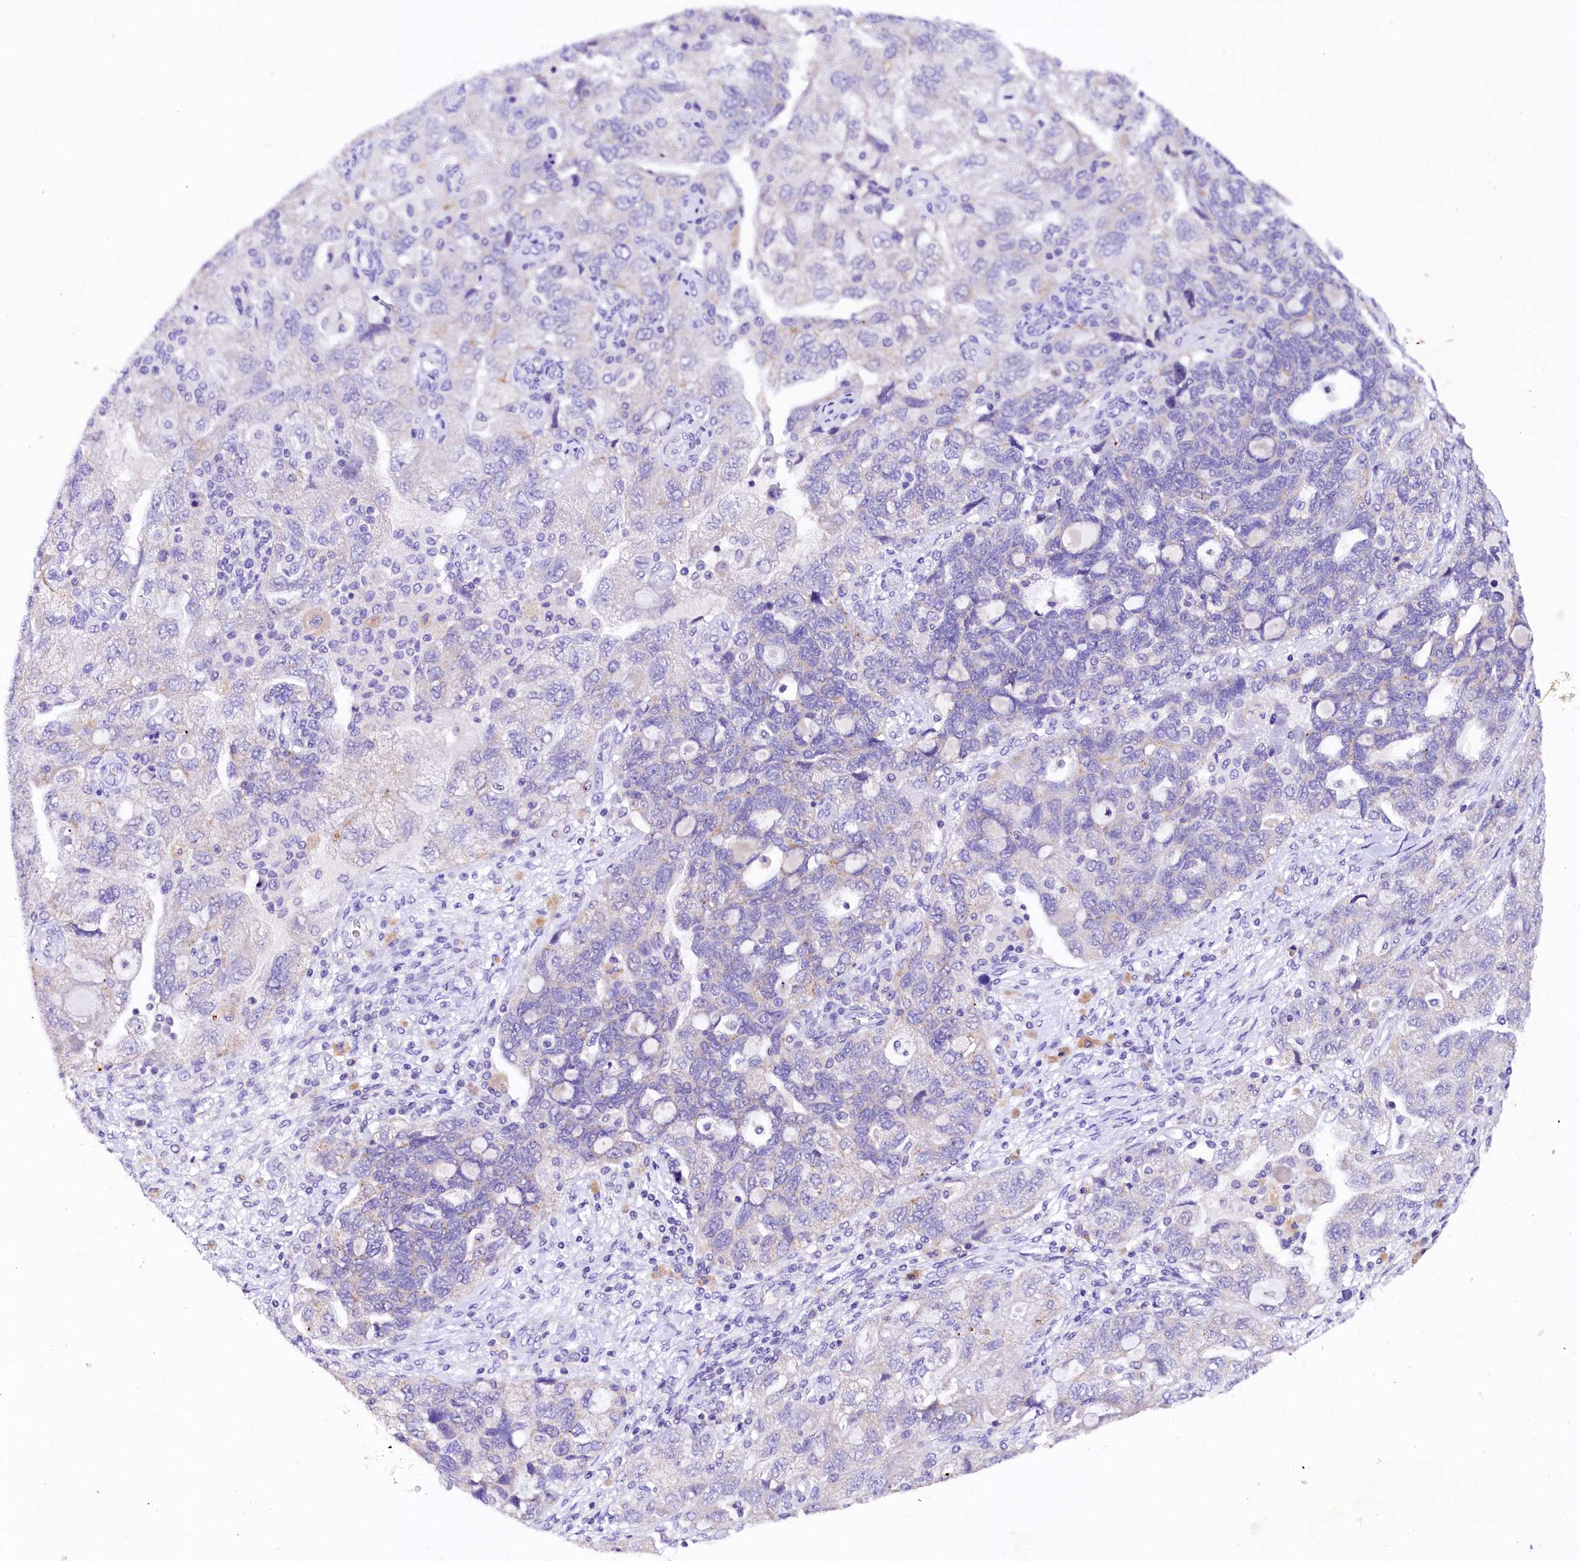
{"staining": {"intensity": "negative", "quantity": "none", "location": "none"}, "tissue": "ovarian cancer", "cell_type": "Tumor cells", "image_type": "cancer", "snomed": [{"axis": "morphology", "description": "Carcinoma, endometroid"}, {"axis": "topography", "description": "Ovary"}], "caption": "IHC of human endometroid carcinoma (ovarian) shows no positivity in tumor cells.", "gene": "NALF1", "patient": {"sex": "female", "age": 51}}